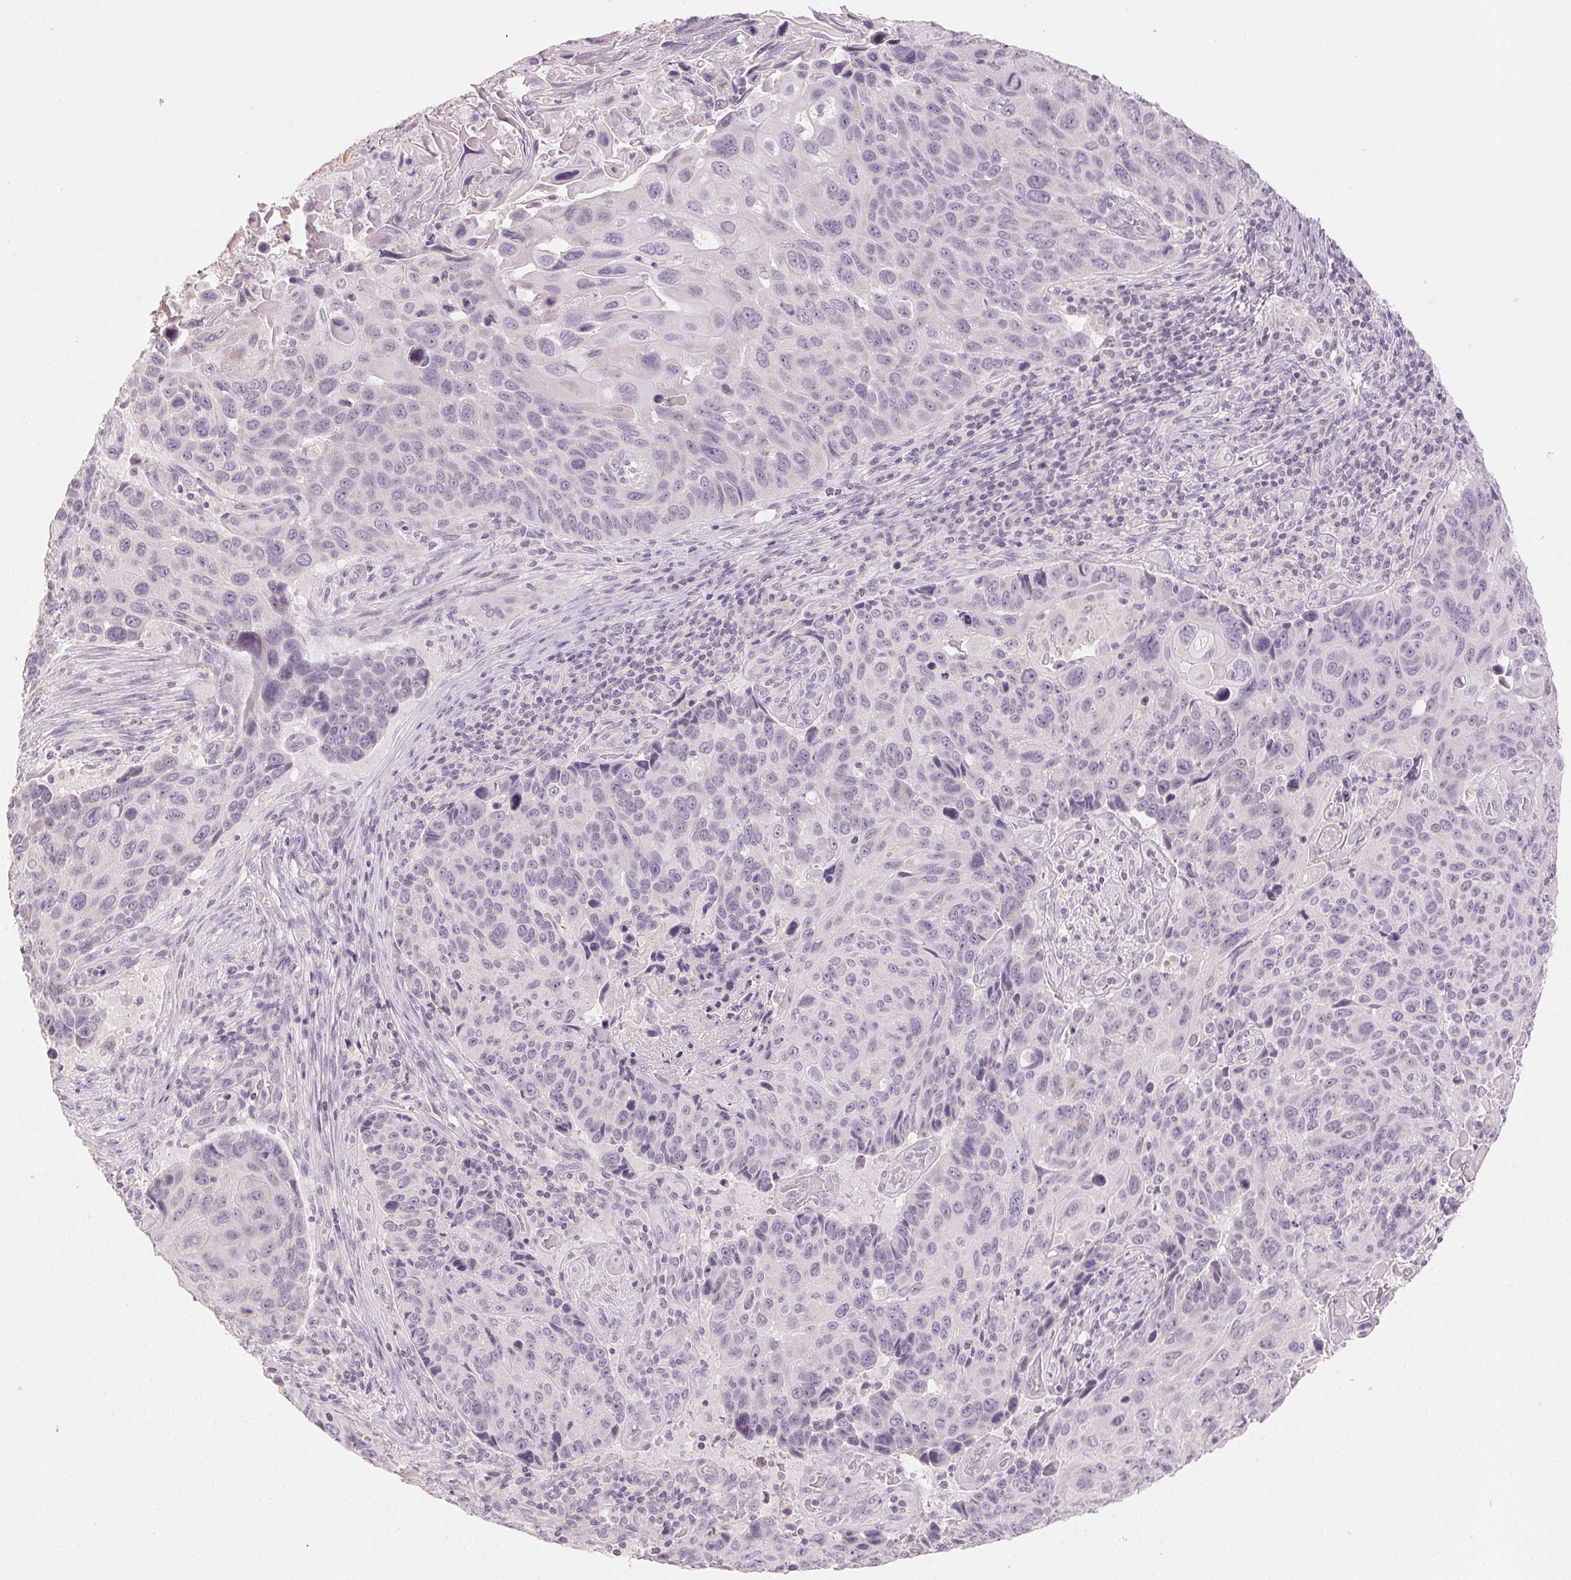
{"staining": {"intensity": "negative", "quantity": "none", "location": "none"}, "tissue": "lung cancer", "cell_type": "Tumor cells", "image_type": "cancer", "snomed": [{"axis": "morphology", "description": "Squamous cell carcinoma, NOS"}, {"axis": "topography", "description": "Lung"}], "caption": "The immunohistochemistry photomicrograph has no significant staining in tumor cells of squamous cell carcinoma (lung) tissue.", "gene": "LVRN", "patient": {"sex": "male", "age": 68}}